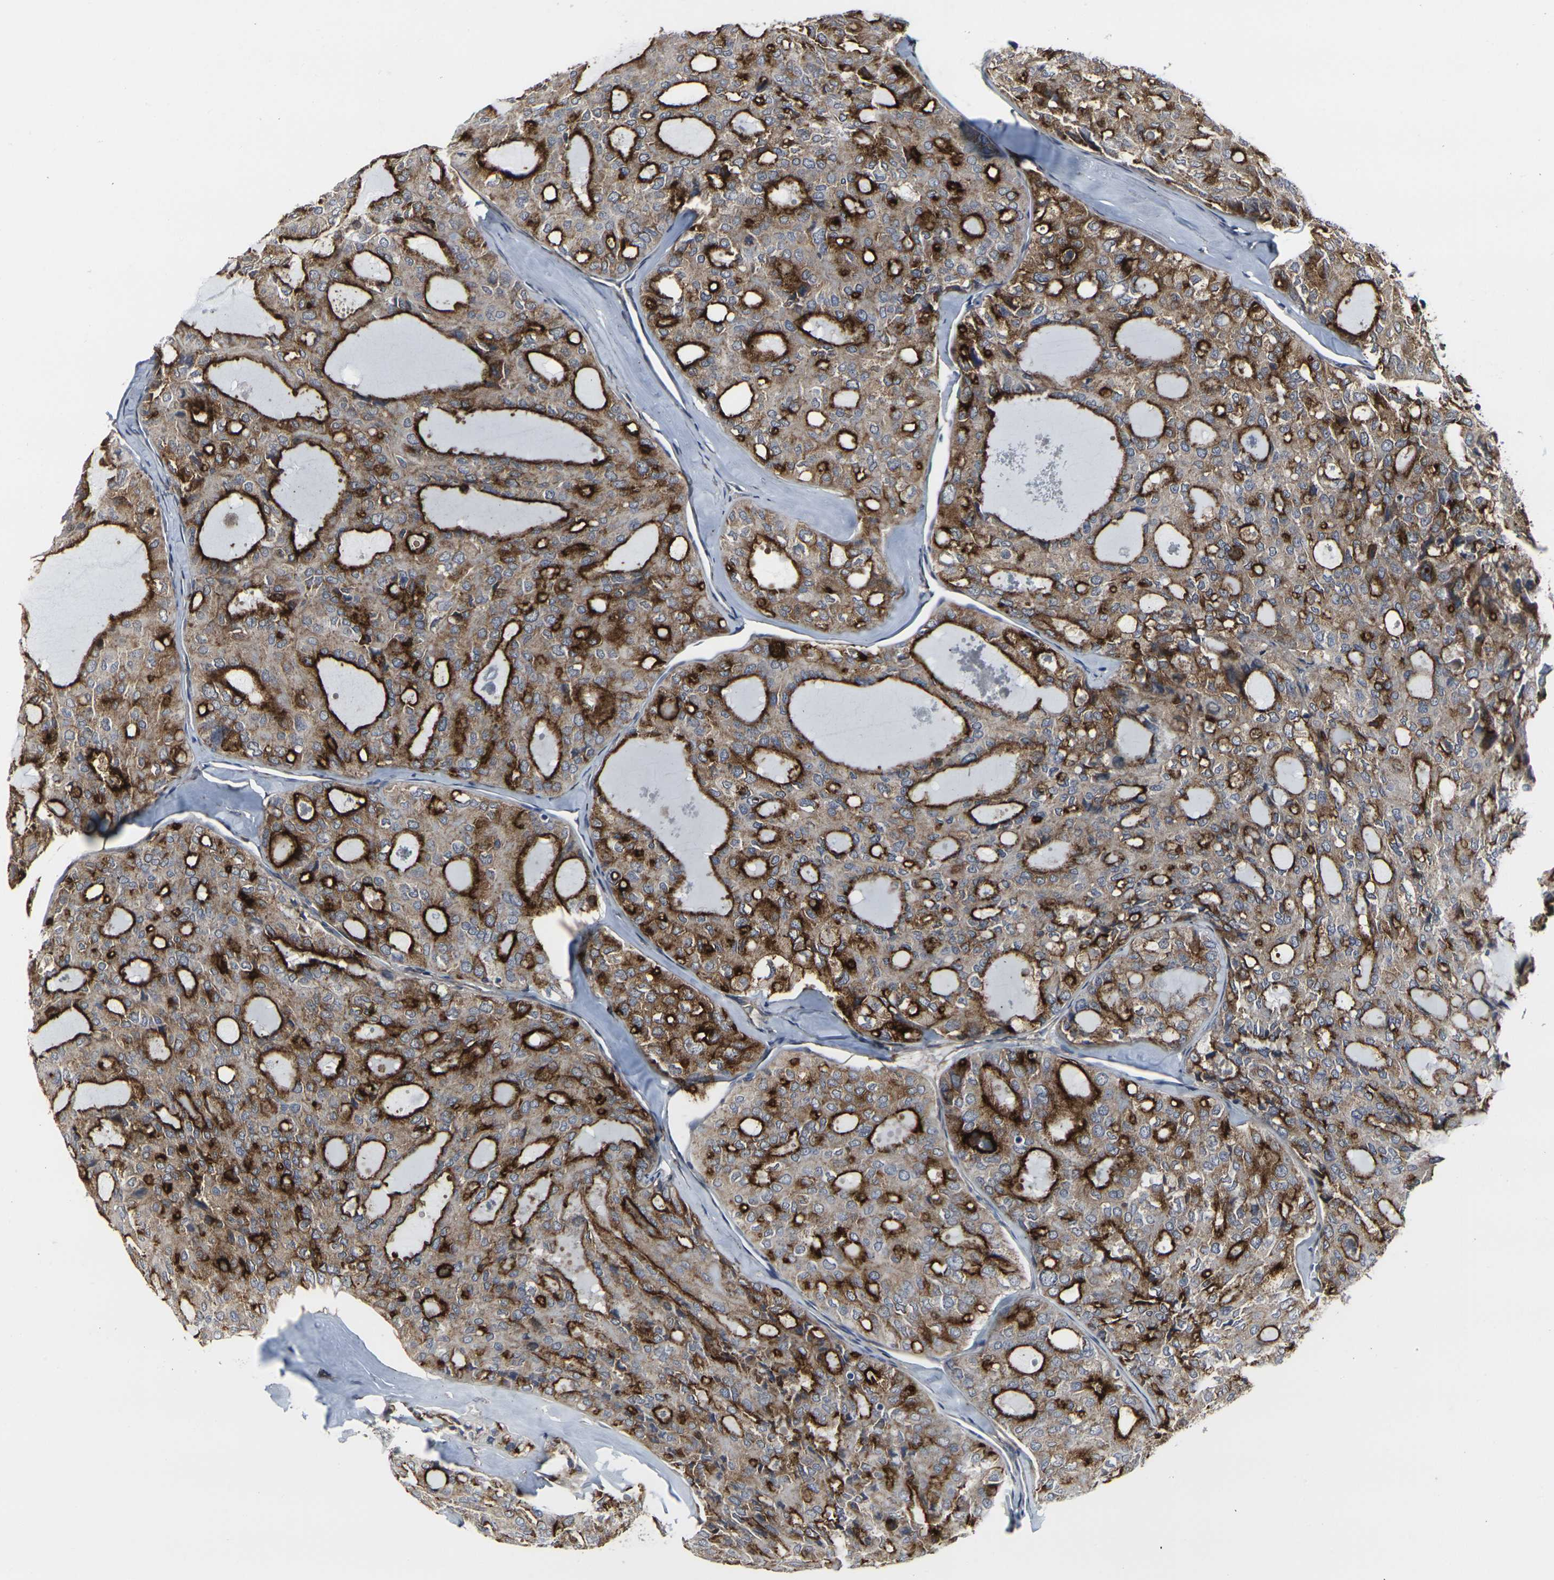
{"staining": {"intensity": "strong", "quantity": ">75%", "location": "cytoplasmic/membranous"}, "tissue": "thyroid cancer", "cell_type": "Tumor cells", "image_type": "cancer", "snomed": [{"axis": "morphology", "description": "Follicular adenoma carcinoma, NOS"}, {"axis": "topography", "description": "Thyroid gland"}], "caption": "Immunohistochemical staining of thyroid cancer (follicular adenoma carcinoma) reveals high levels of strong cytoplasmic/membranous protein expression in approximately >75% of tumor cells.", "gene": "MYOF", "patient": {"sex": "male", "age": 75}}